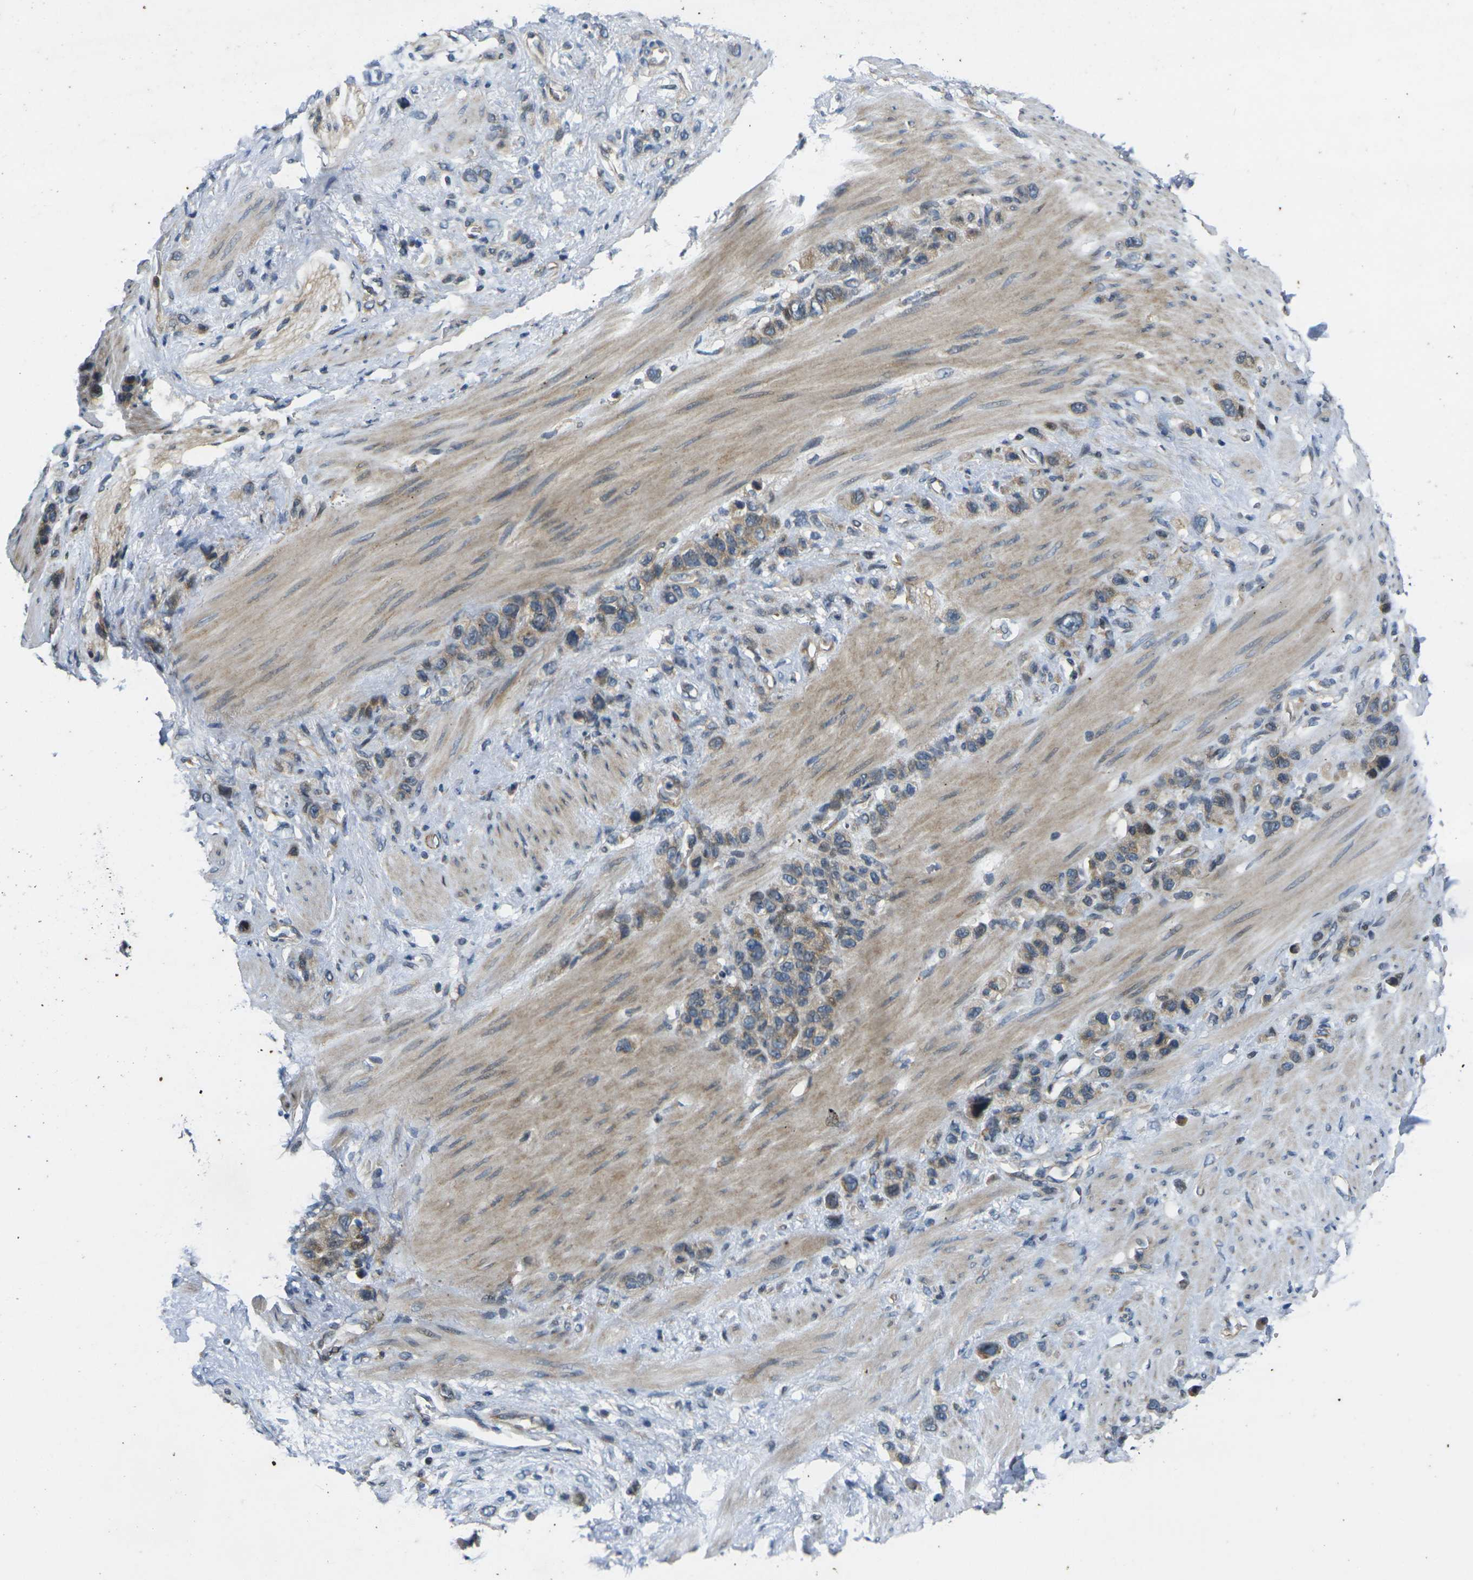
{"staining": {"intensity": "weak", "quantity": ">75%", "location": "cytoplasmic/membranous"}, "tissue": "stomach cancer", "cell_type": "Tumor cells", "image_type": "cancer", "snomed": [{"axis": "morphology", "description": "Adenocarcinoma, NOS"}, {"axis": "morphology", "description": "Adenocarcinoma, High grade"}, {"axis": "topography", "description": "Stomach, upper"}, {"axis": "topography", "description": "Stomach, lower"}], "caption": "Brown immunohistochemical staining in human stomach cancer displays weak cytoplasmic/membranous positivity in approximately >75% of tumor cells. The staining was performed using DAB (3,3'-diaminobenzidine), with brown indicating positive protein expression. Nuclei are stained blue with hematoxylin.", "gene": "ROBO2", "patient": {"sex": "female", "age": 65}}